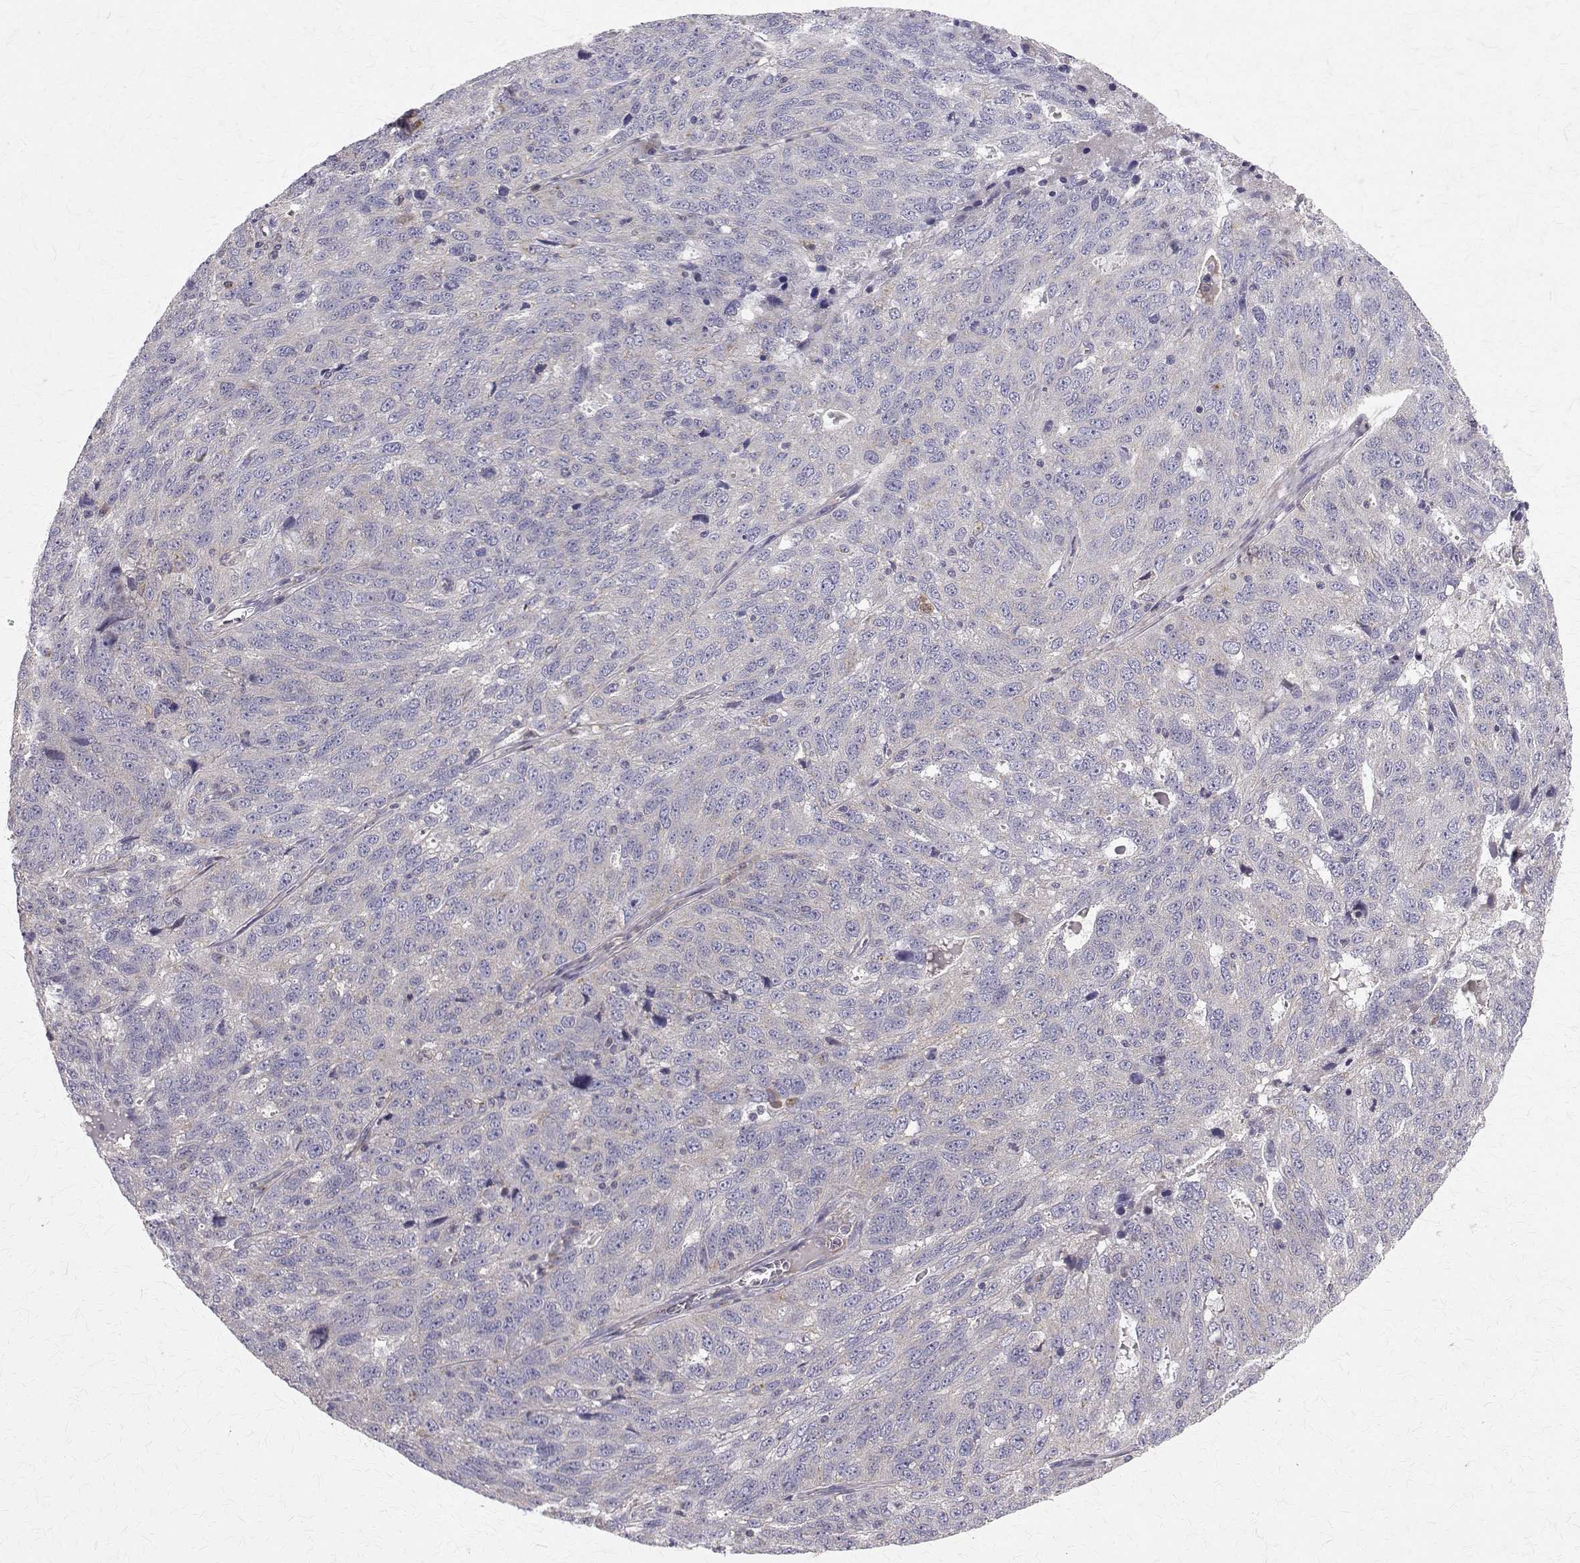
{"staining": {"intensity": "negative", "quantity": "none", "location": "none"}, "tissue": "ovarian cancer", "cell_type": "Tumor cells", "image_type": "cancer", "snomed": [{"axis": "morphology", "description": "Cystadenocarcinoma, serous, NOS"}, {"axis": "topography", "description": "Ovary"}], "caption": "Tumor cells show no significant protein staining in ovarian cancer. (DAB (3,3'-diaminobenzidine) immunohistochemistry (IHC) visualized using brightfield microscopy, high magnification).", "gene": "ARFGAP1", "patient": {"sex": "female", "age": 71}}